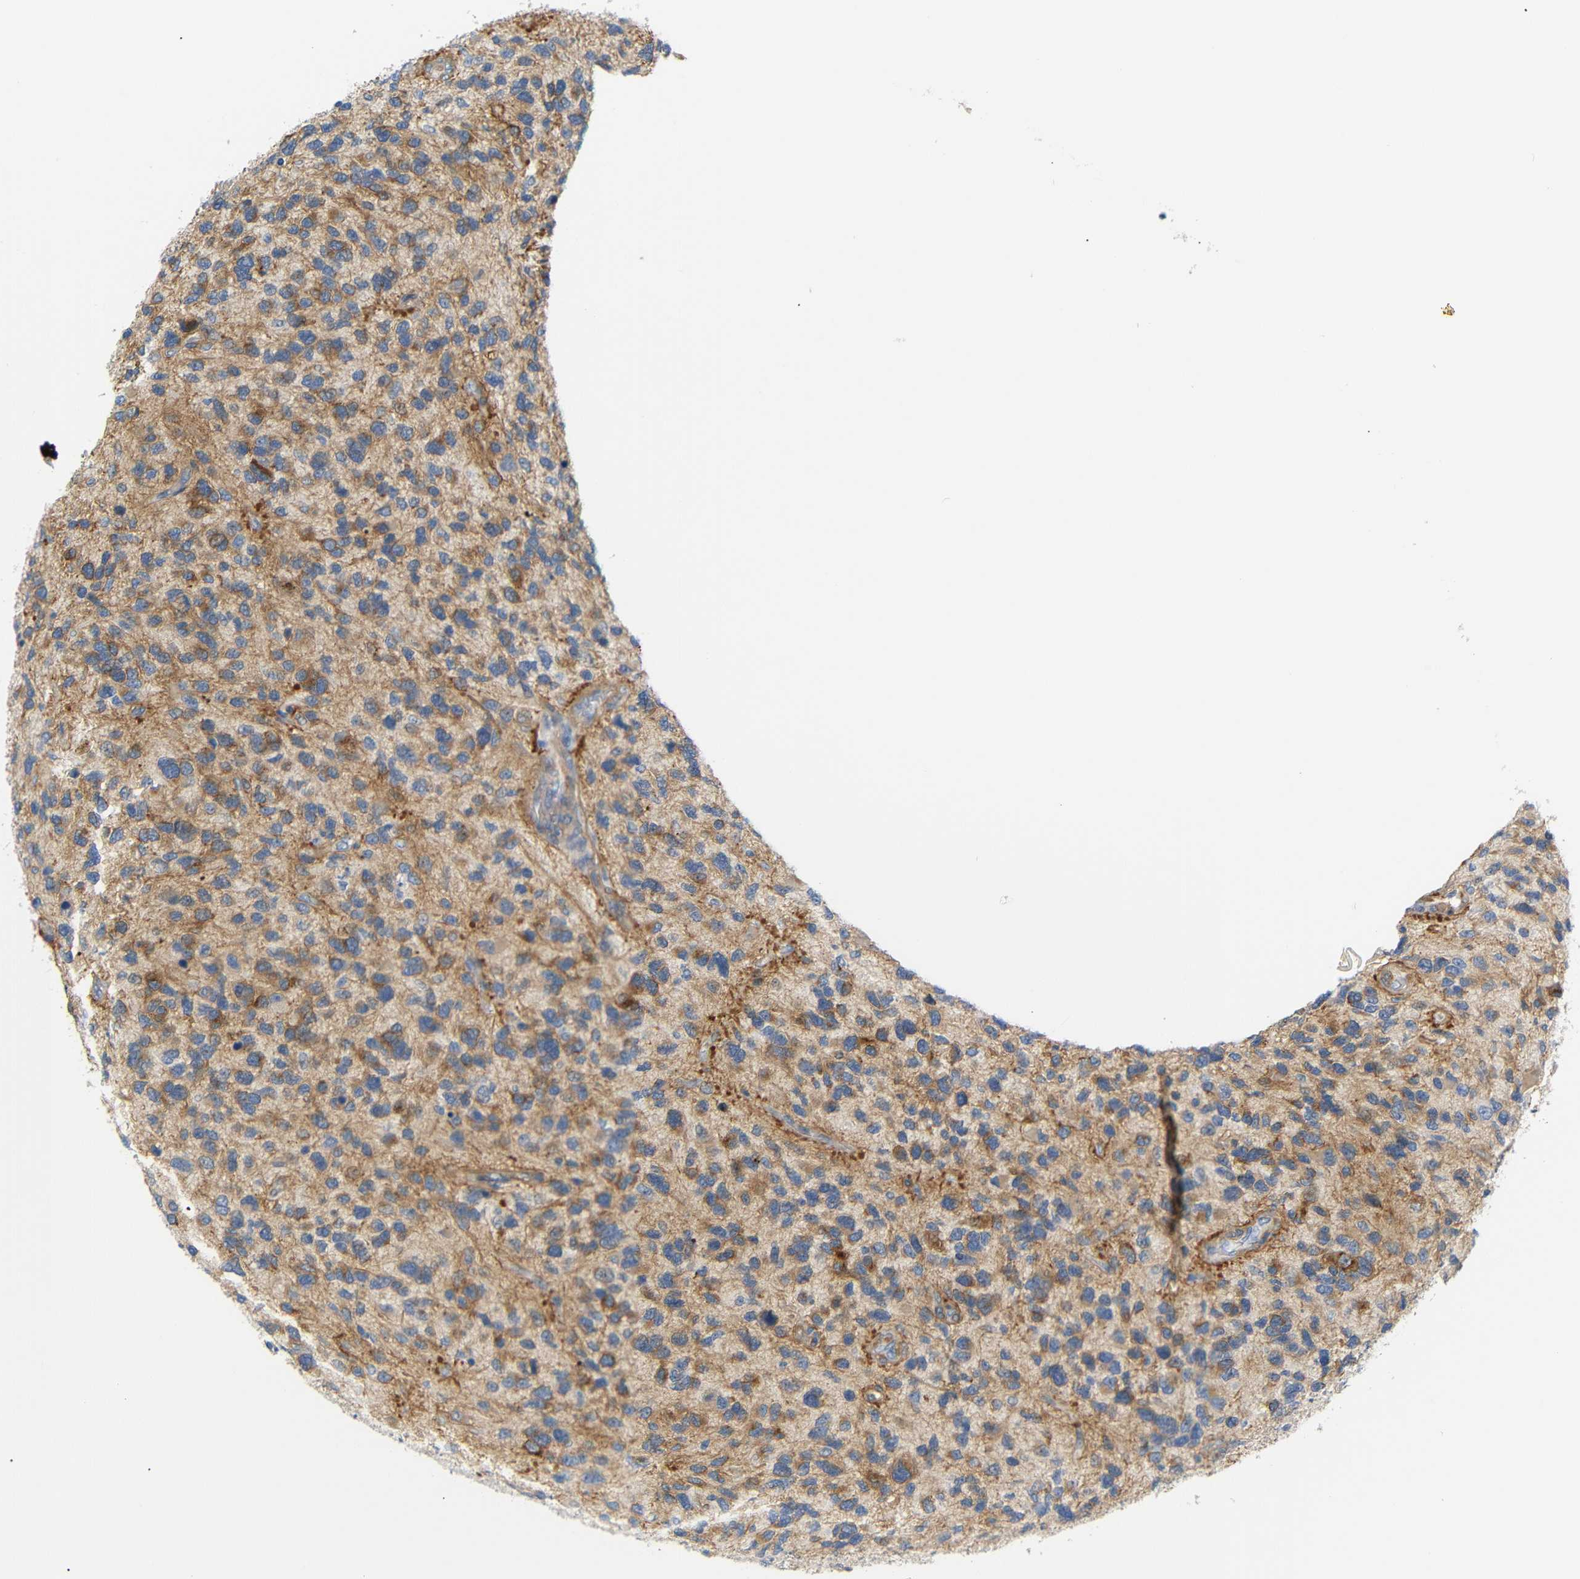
{"staining": {"intensity": "moderate", "quantity": "<25%", "location": "cytoplasmic/membranous"}, "tissue": "glioma", "cell_type": "Tumor cells", "image_type": "cancer", "snomed": [{"axis": "morphology", "description": "Glioma, malignant, High grade"}, {"axis": "topography", "description": "Brain"}], "caption": "Glioma tissue exhibits moderate cytoplasmic/membranous expression in about <25% of tumor cells, visualized by immunohistochemistry.", "gene": "STMN3", "patient": {"sex": "female", "age": 58}}